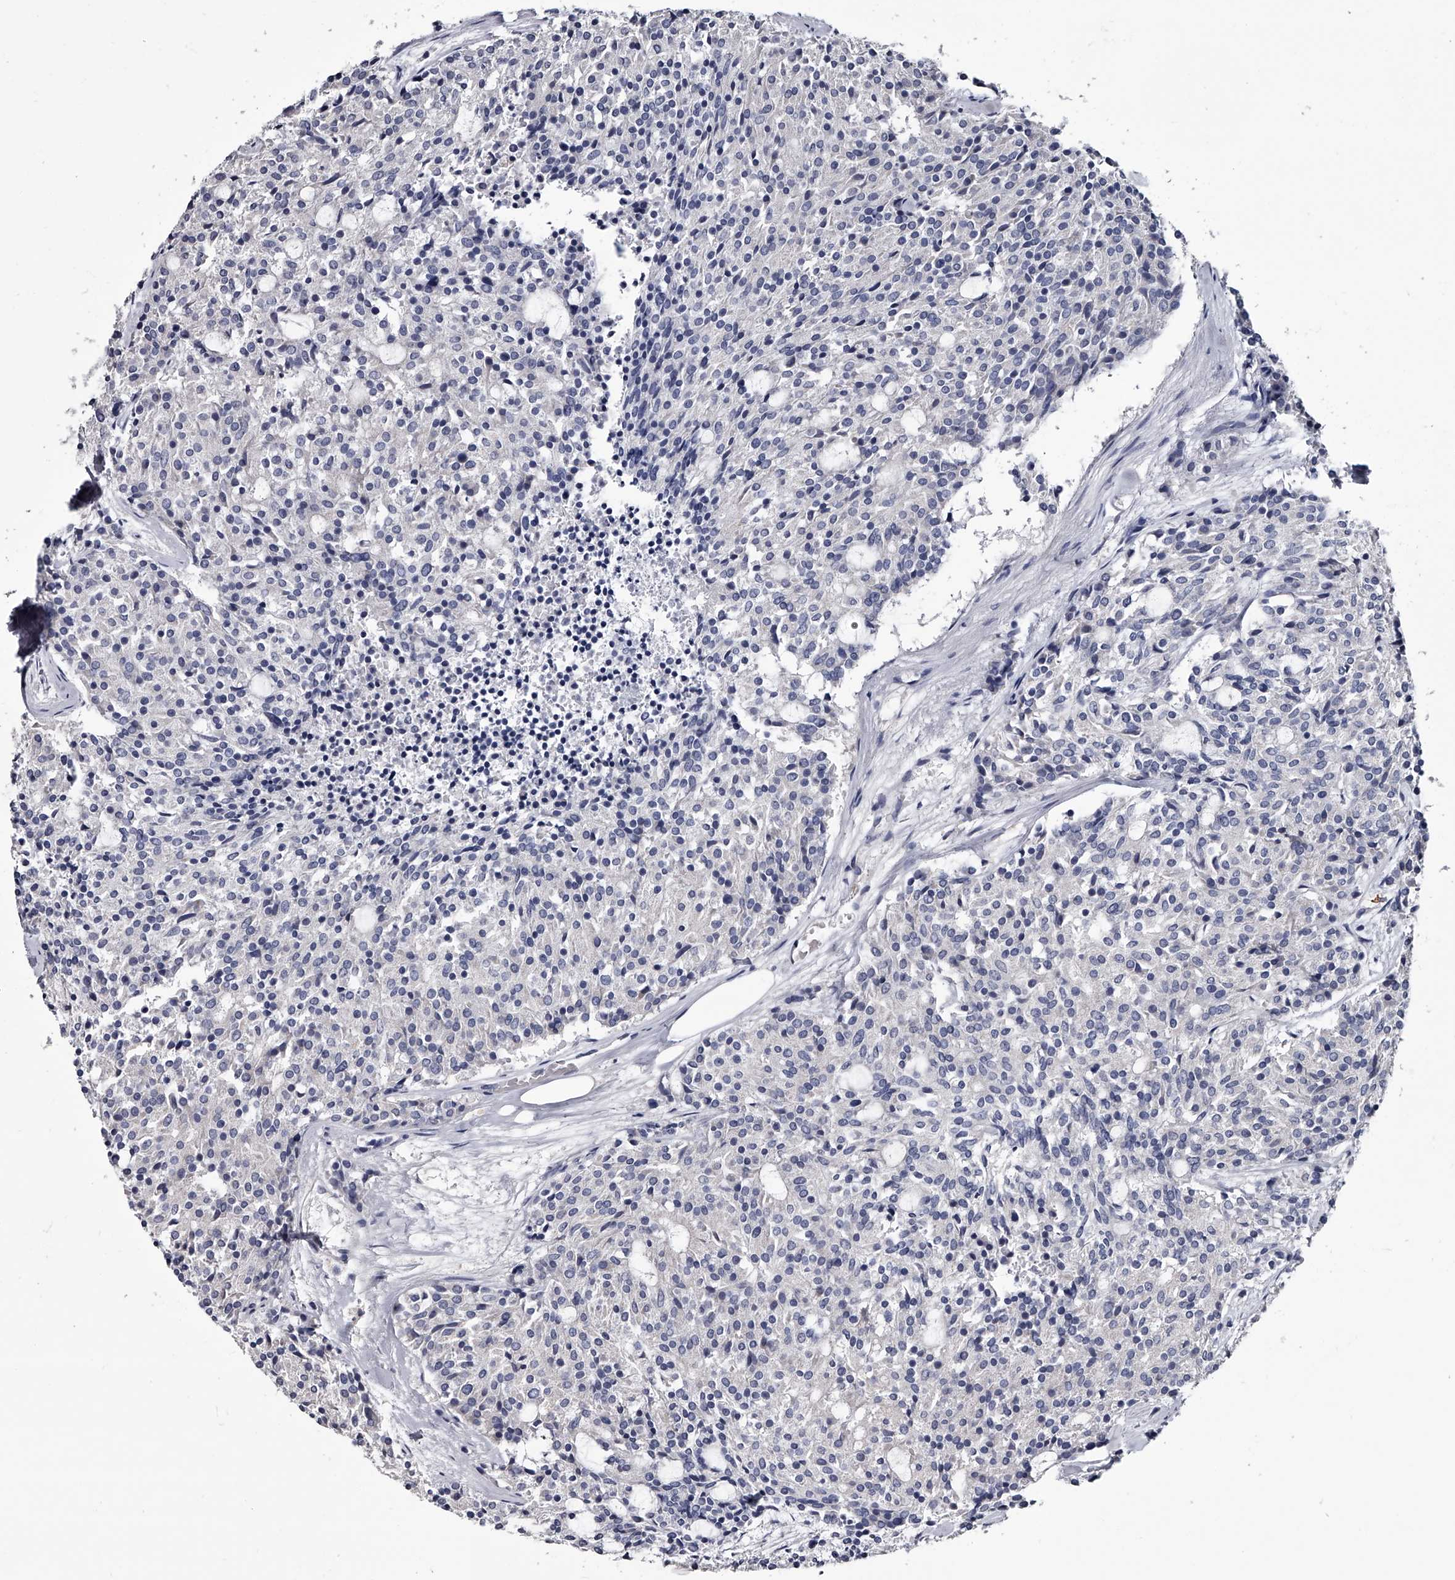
{"staining": {"intensity": "negative", "quantity": "none", "location": "none"}, "tissue": "carcinoid", "cell_type": "Tumor cells", "image_type": "cancer", "snomed": [{"axis": "morphology", "description": "Carcinoid, malignant, NOS"}, {"axis": "topography", "description": "Pancreas"}], "caption": "The photomicrograph reveals no significant positivity in tumor cells of malignant carcinoid.", "gene": "GAPVD1", "patient": {"sex": "female", "age": 54}}